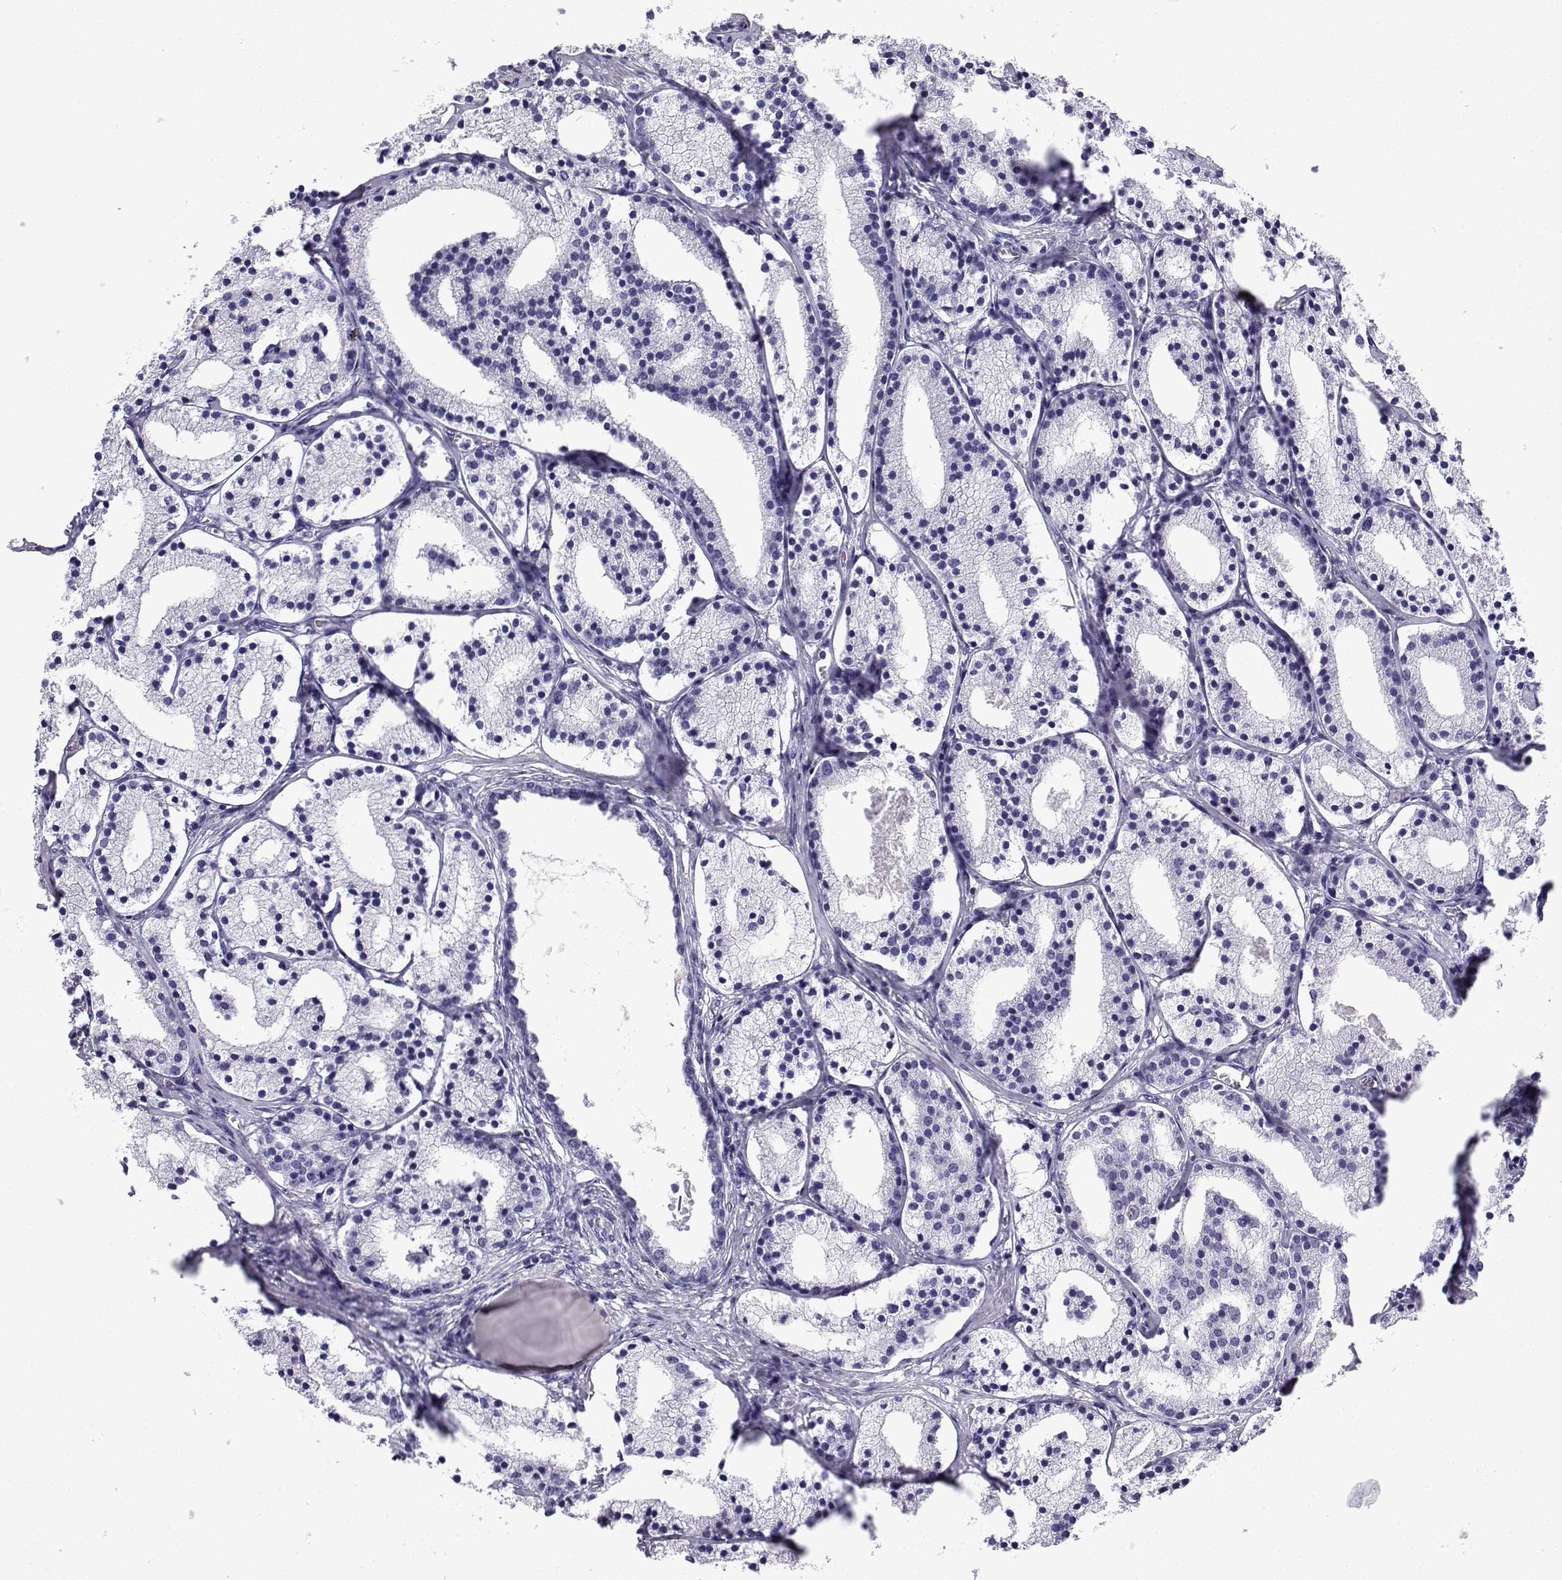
{"staining": {"intensity": "negative", "quantity": "none", "location": "none"}, "tissue": "prostate cancer", "cell_type": "Tumor cells", "image_type": "cancer", "snomed": [{"axis": "morphology", "description": "Adenocarcinoma, NOS"}, {"axis": "topography", "description": "Prostate"}], "caption": "Prostate adenocarcinoma stained for a protein using immunohistochemistry reveals no positivity tumor cells.", "gene": "SLC18A2", "patient": {"sex": "male", "age": 69}}